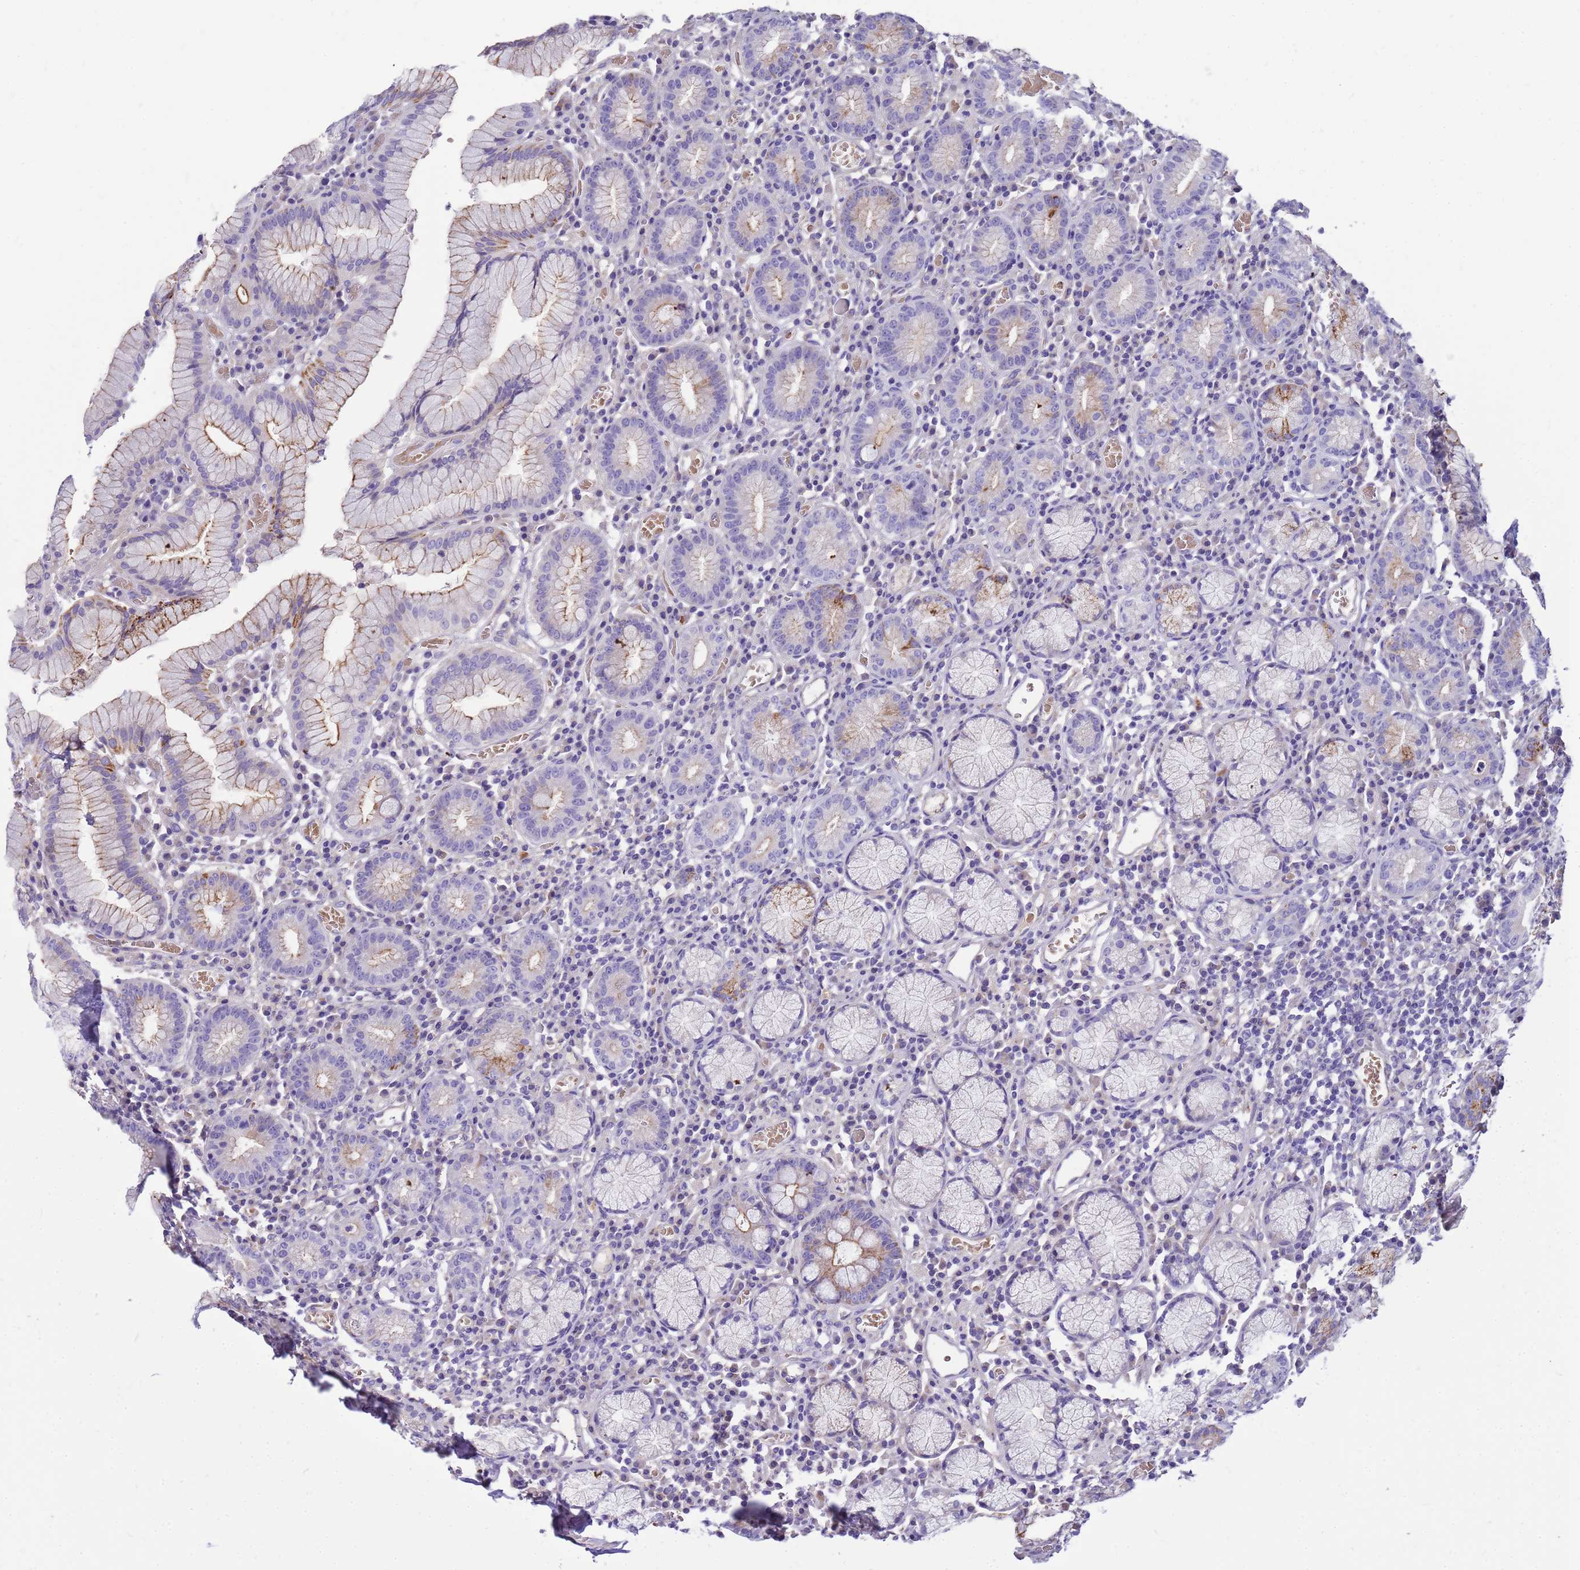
{"staining": {"intensity": "strong", "quantity": "<25%", "location": "cytoplasmic/membranous"}, "tissue": "stomach", "cell_type": "Glandular cells", "image_type": "normal", "snomed": [{"axis": "morphology", "description": "Normal tissue, NOS"}, {"axis": "topography", "description": "Stomach"}], "caption": "A brown stain labels strong cytoplasmic/membranous staining of a protein in glandular cells of unremarkable human stomach.", "gene": "RIPPLY2", "patient": {"sex": "male", "age": 55}}